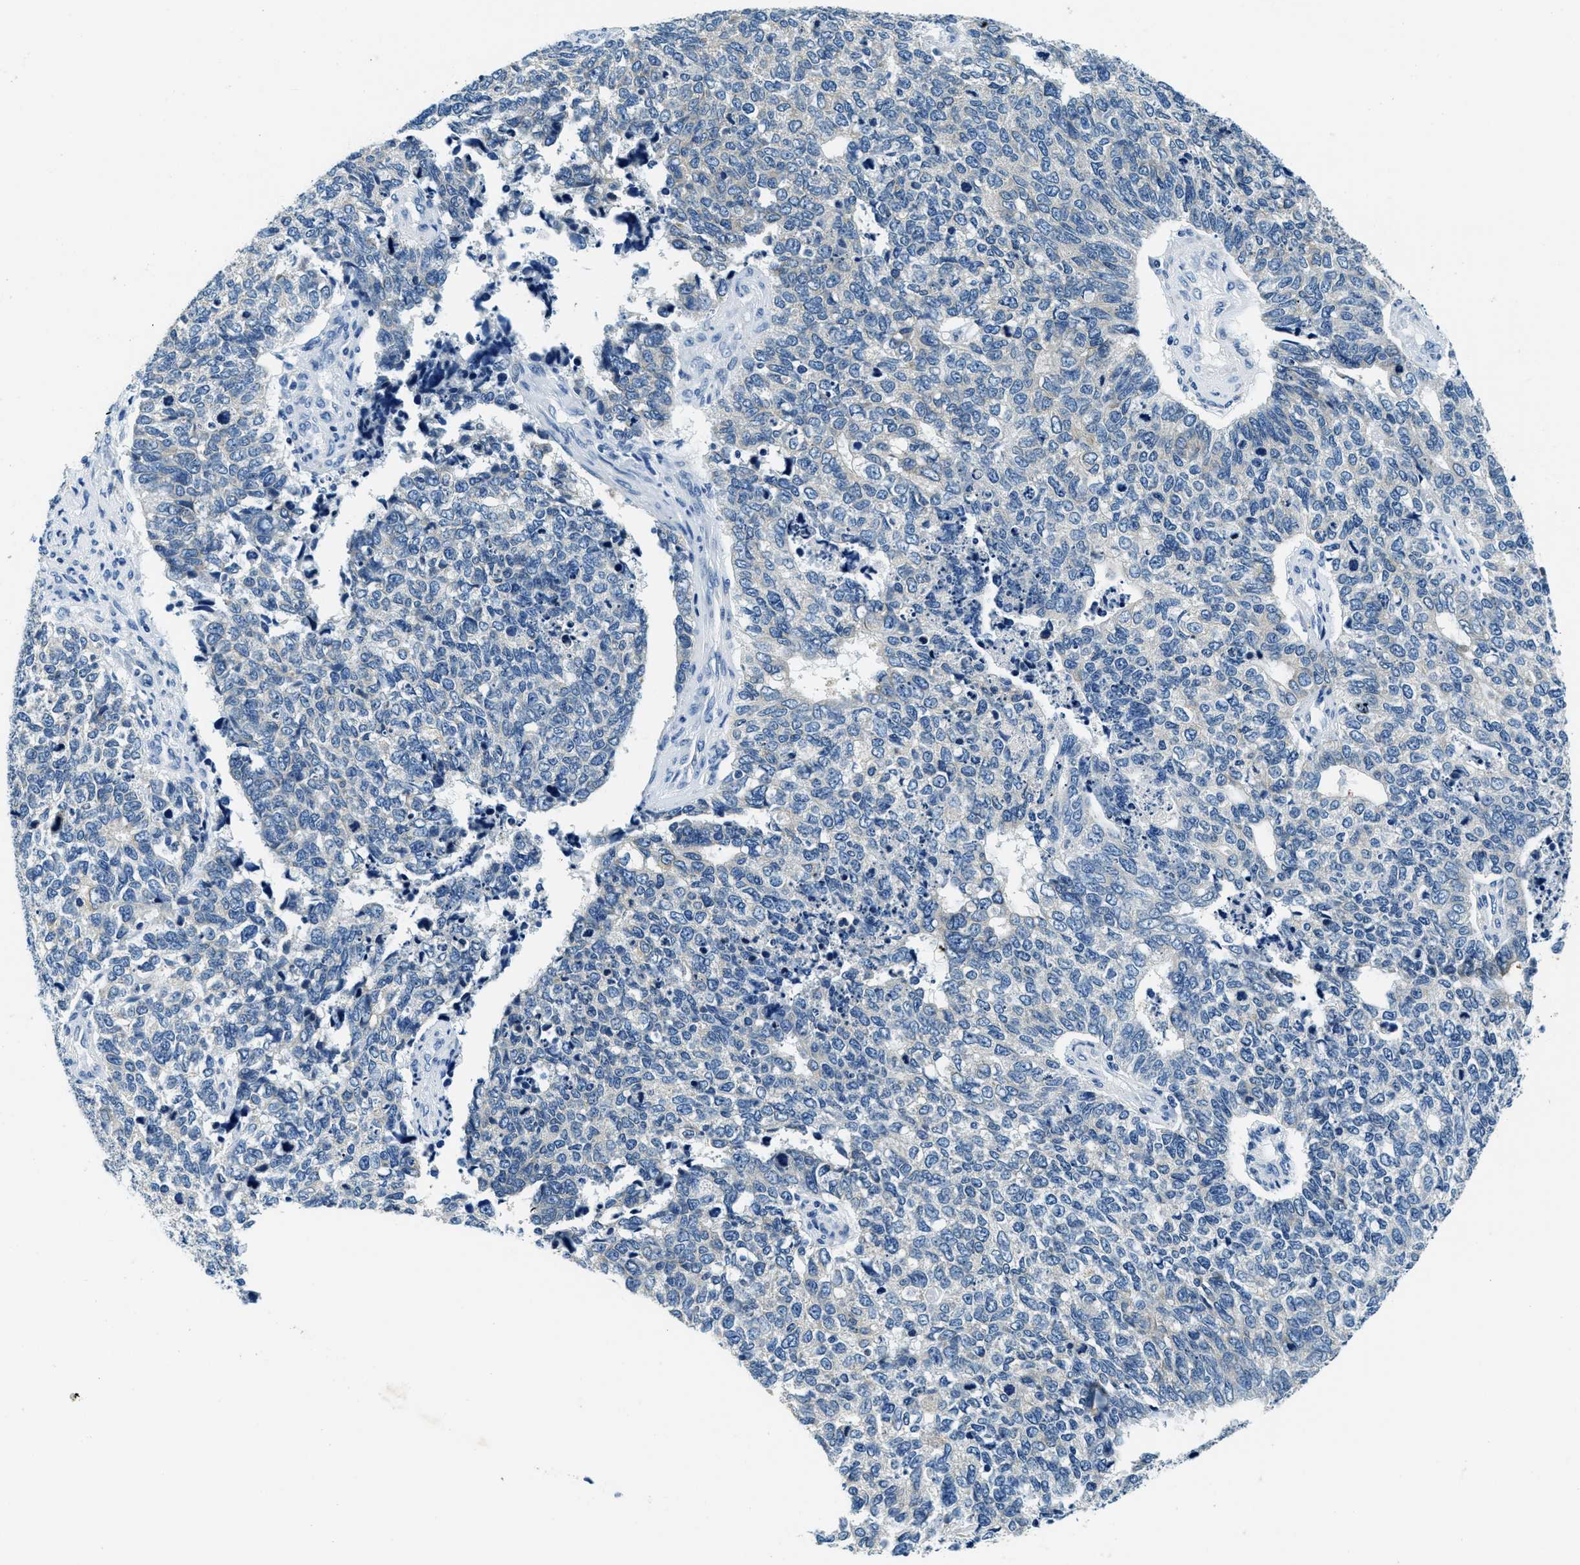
{"staining": {"intensity": "negative", "quantity": "none", "location": "none"}, "tissue": "cervical cancer", "cell_type": "Tumor cells", "image_type": "cancer", "snomed": [{"axis": "morphology", "description": "Squamous cell carcinoma, NOS"}, {"axis": "topography", "description": "Cervix"}], "caption": "The micrograph reveals no significant positivity in tumor cells of cervical cancer (squamous cell carcinoma). (DAB immunohistochemistry visualized using brightfield microscopy, high magnification).", "gene": "UBAC2", "patient": {"sex": "female", "age": 63}}